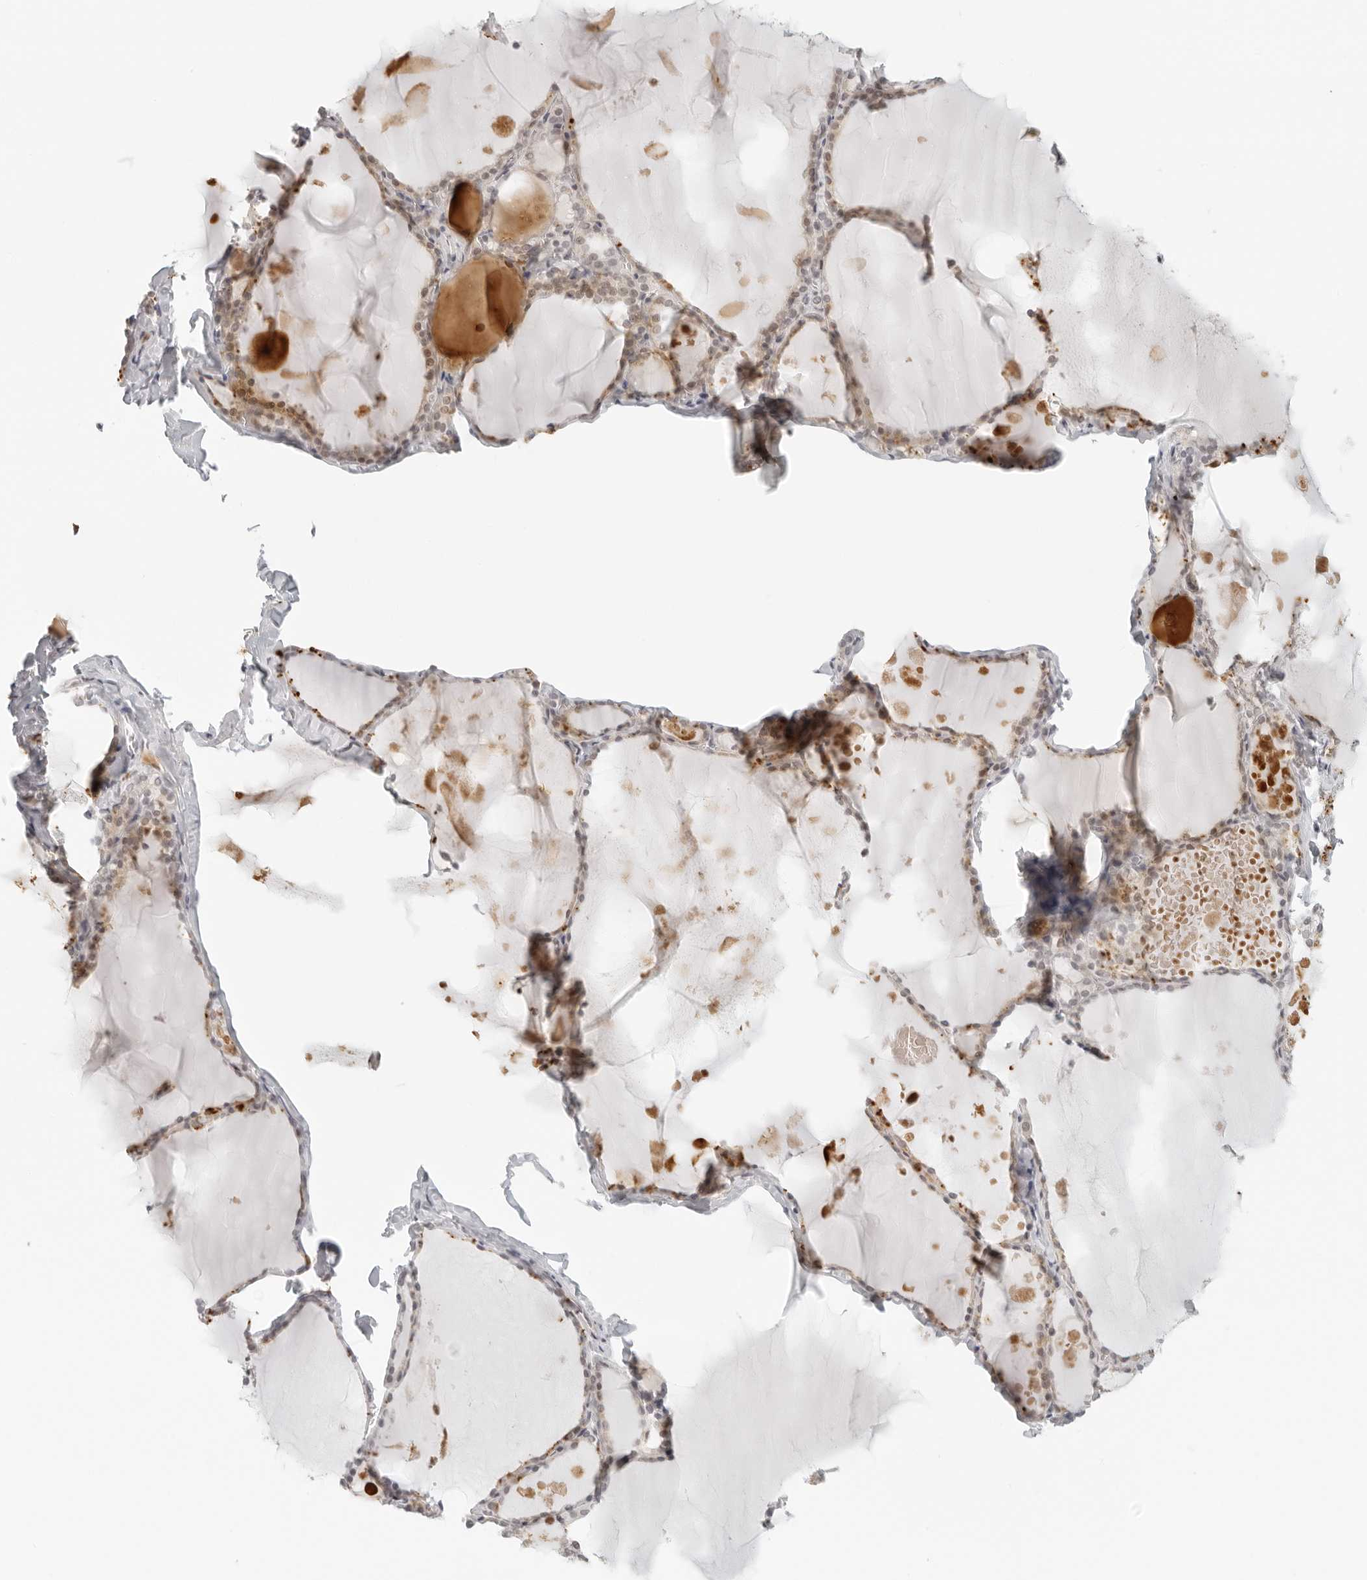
{"staining": {"intensity": "moderate", "quantity": "<25%", "location": "cytoplasmic/membranous"}, "tissue": "thyroid gland", "cell_type": "Glandular cells", "image_type": "normal", "snomed": [{"axis": "morphology", "description": "Normal tissue, NOS"}, {"axis": "topography", "description": "Thyroid gland"}], "caption": "Brown immunohistochemical staining in normal thyroid gland shows moderate cytoplasmic/membranous positivity in approximately <25% of glandular cells. (Brightfield microscopy of DAB IHC at high magnification).", "gene": "ZNF678", "patient": {"sex": "male", "age": 56}}